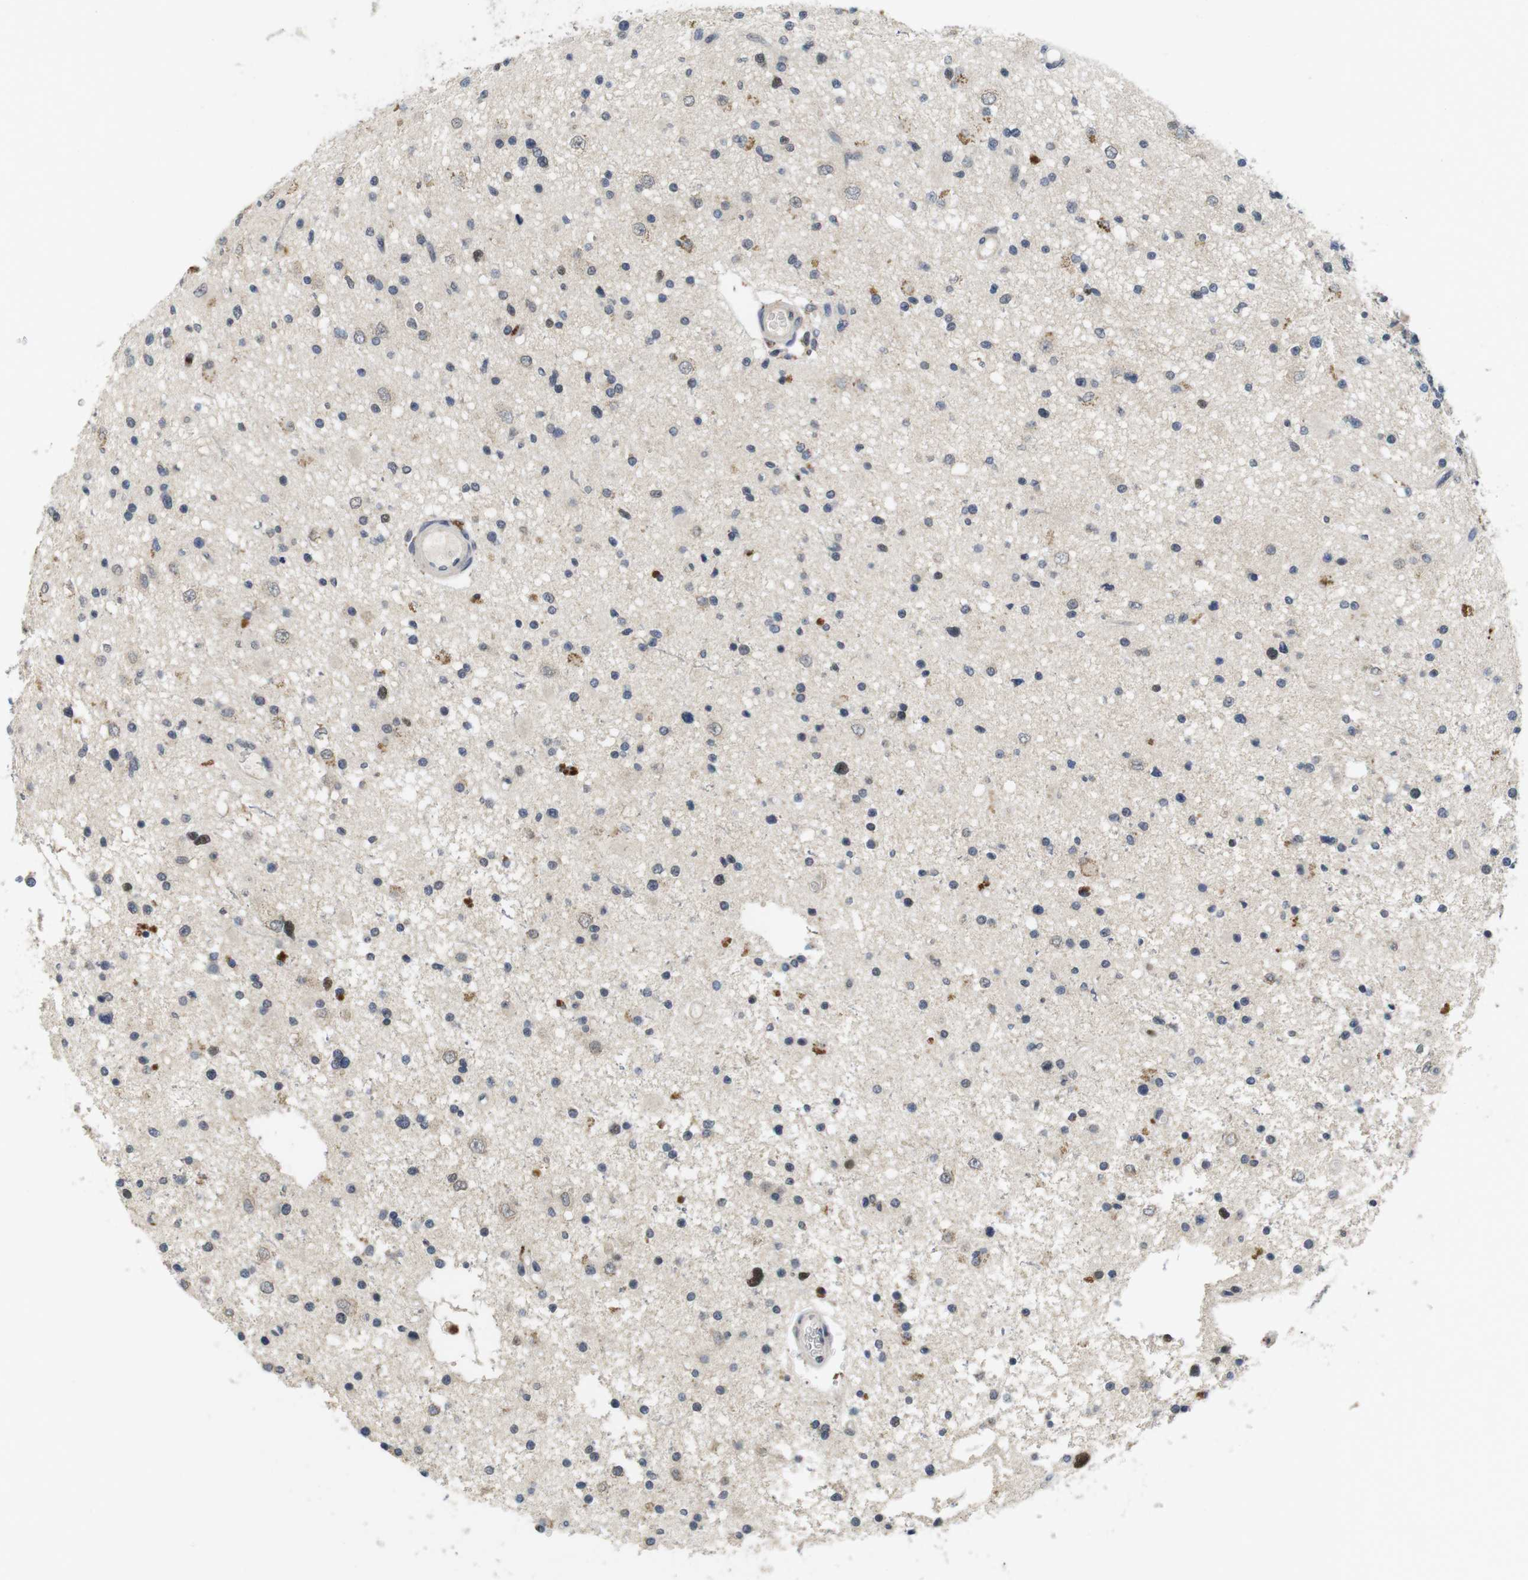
{"staining": {"intensity": "moderate", "quantity": "<25%", "location": "cytoplasmic/membranous"}, "tissue": "glioma", "cell_type": "Tumor cells", "image_type": "cancer", "snomed": [{"axis": "morphology", "description": "Glioma, malignant, High grade"}, {"axis": "topography", "description": "Brain"}], "caption": "This is a photomicrograph of immunohistochemistry staining of malignant glioma (high-grade), which shows moderate positivity in the cytoplasmic/membranous of tumor cells.", "gene": "SKP2", "patient": {"sex": "male", "age": 33}}